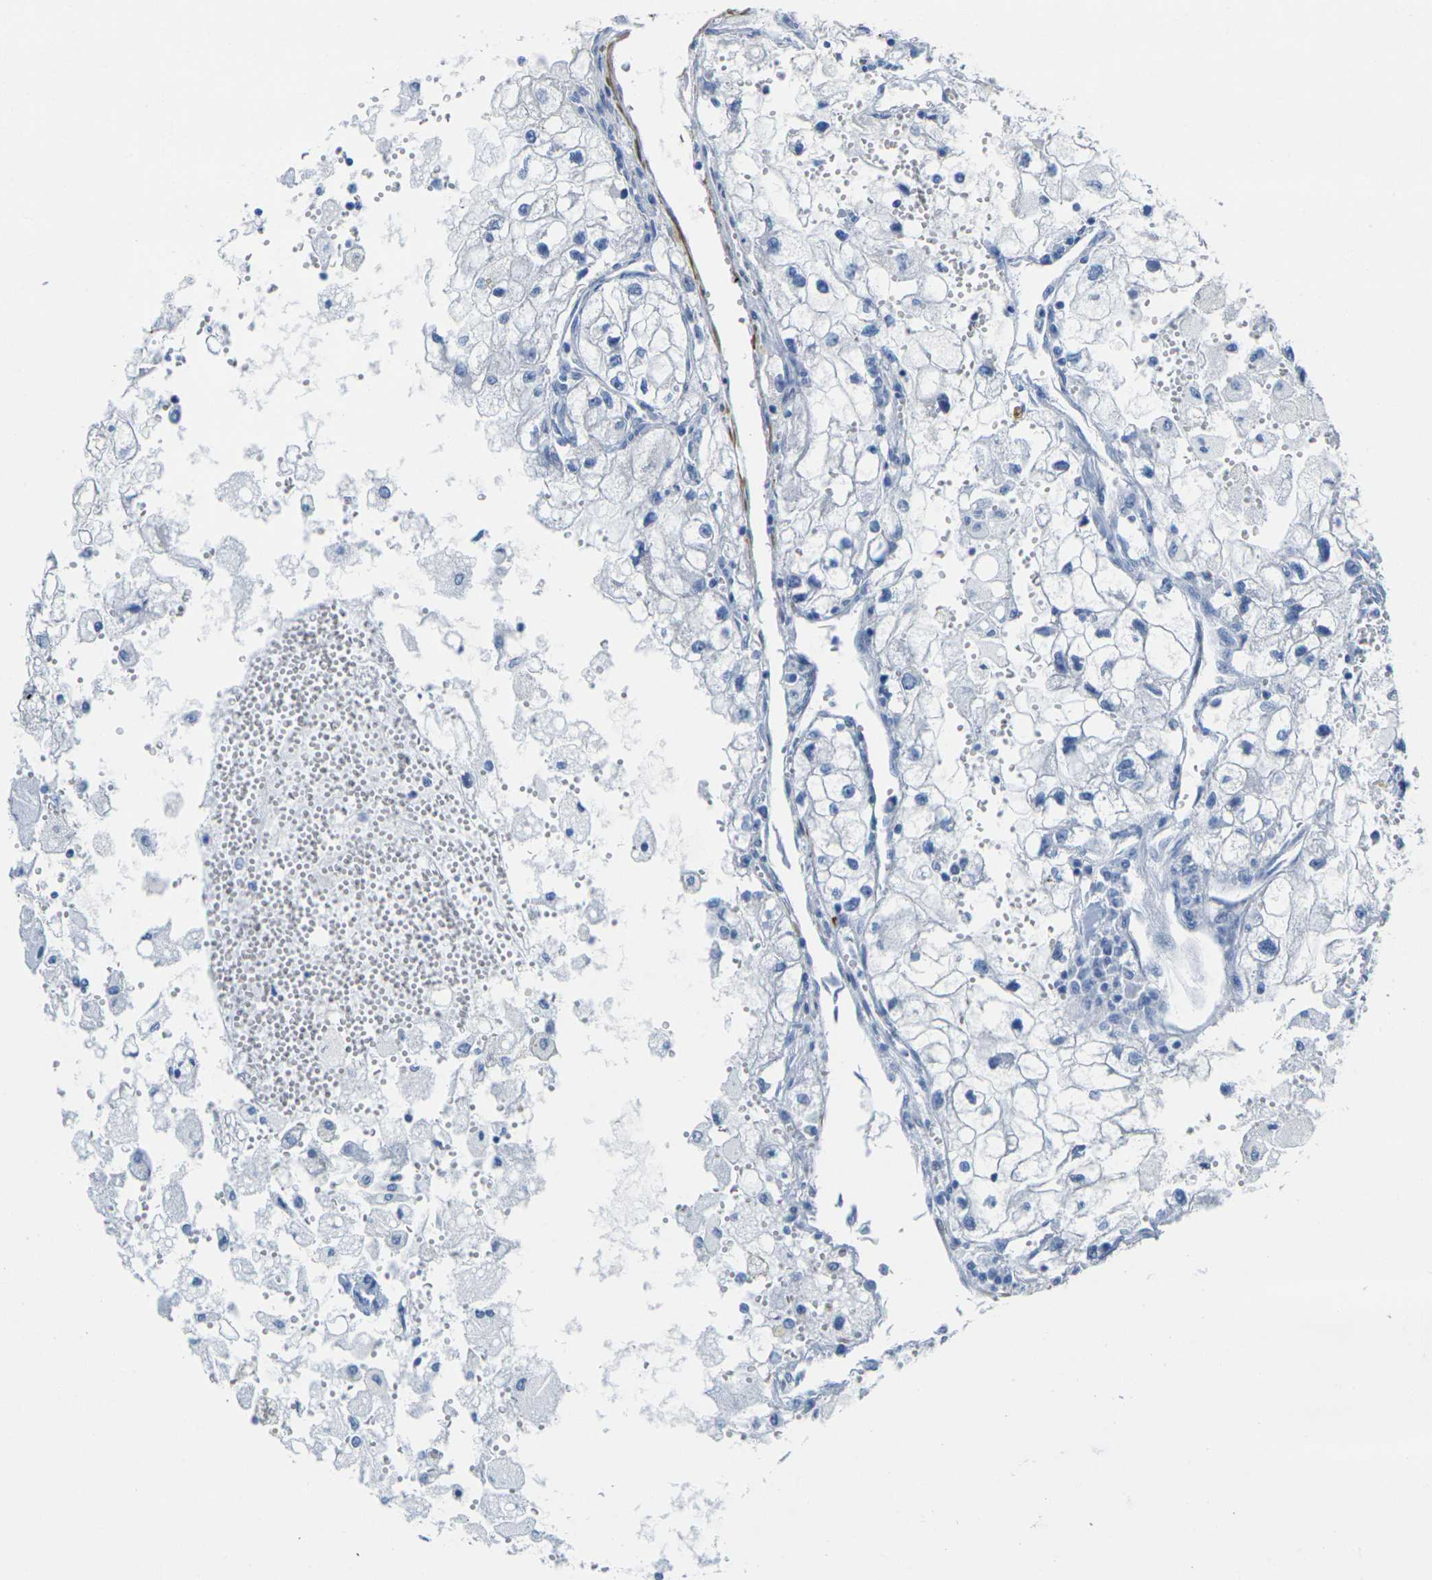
{"staining": {"intensity": "negative", "quantity": "none", "location": "none"}, "tissue": "renal cancer", "cell_type": "Tumor cells", "image_type": "cancer", "snomed": [{"axis": "morphology", "description": "Adenocarcinoma, NOS"}, {"axis": "topography", "description": "Kidney"}], "caption": "The immunohistochemistry photomicrograph has no significant positivity in tumor cells of renal adenocarcinoma tissue.", "gene": "CNN1", "patient": {"sex": "female", "age": 70}}